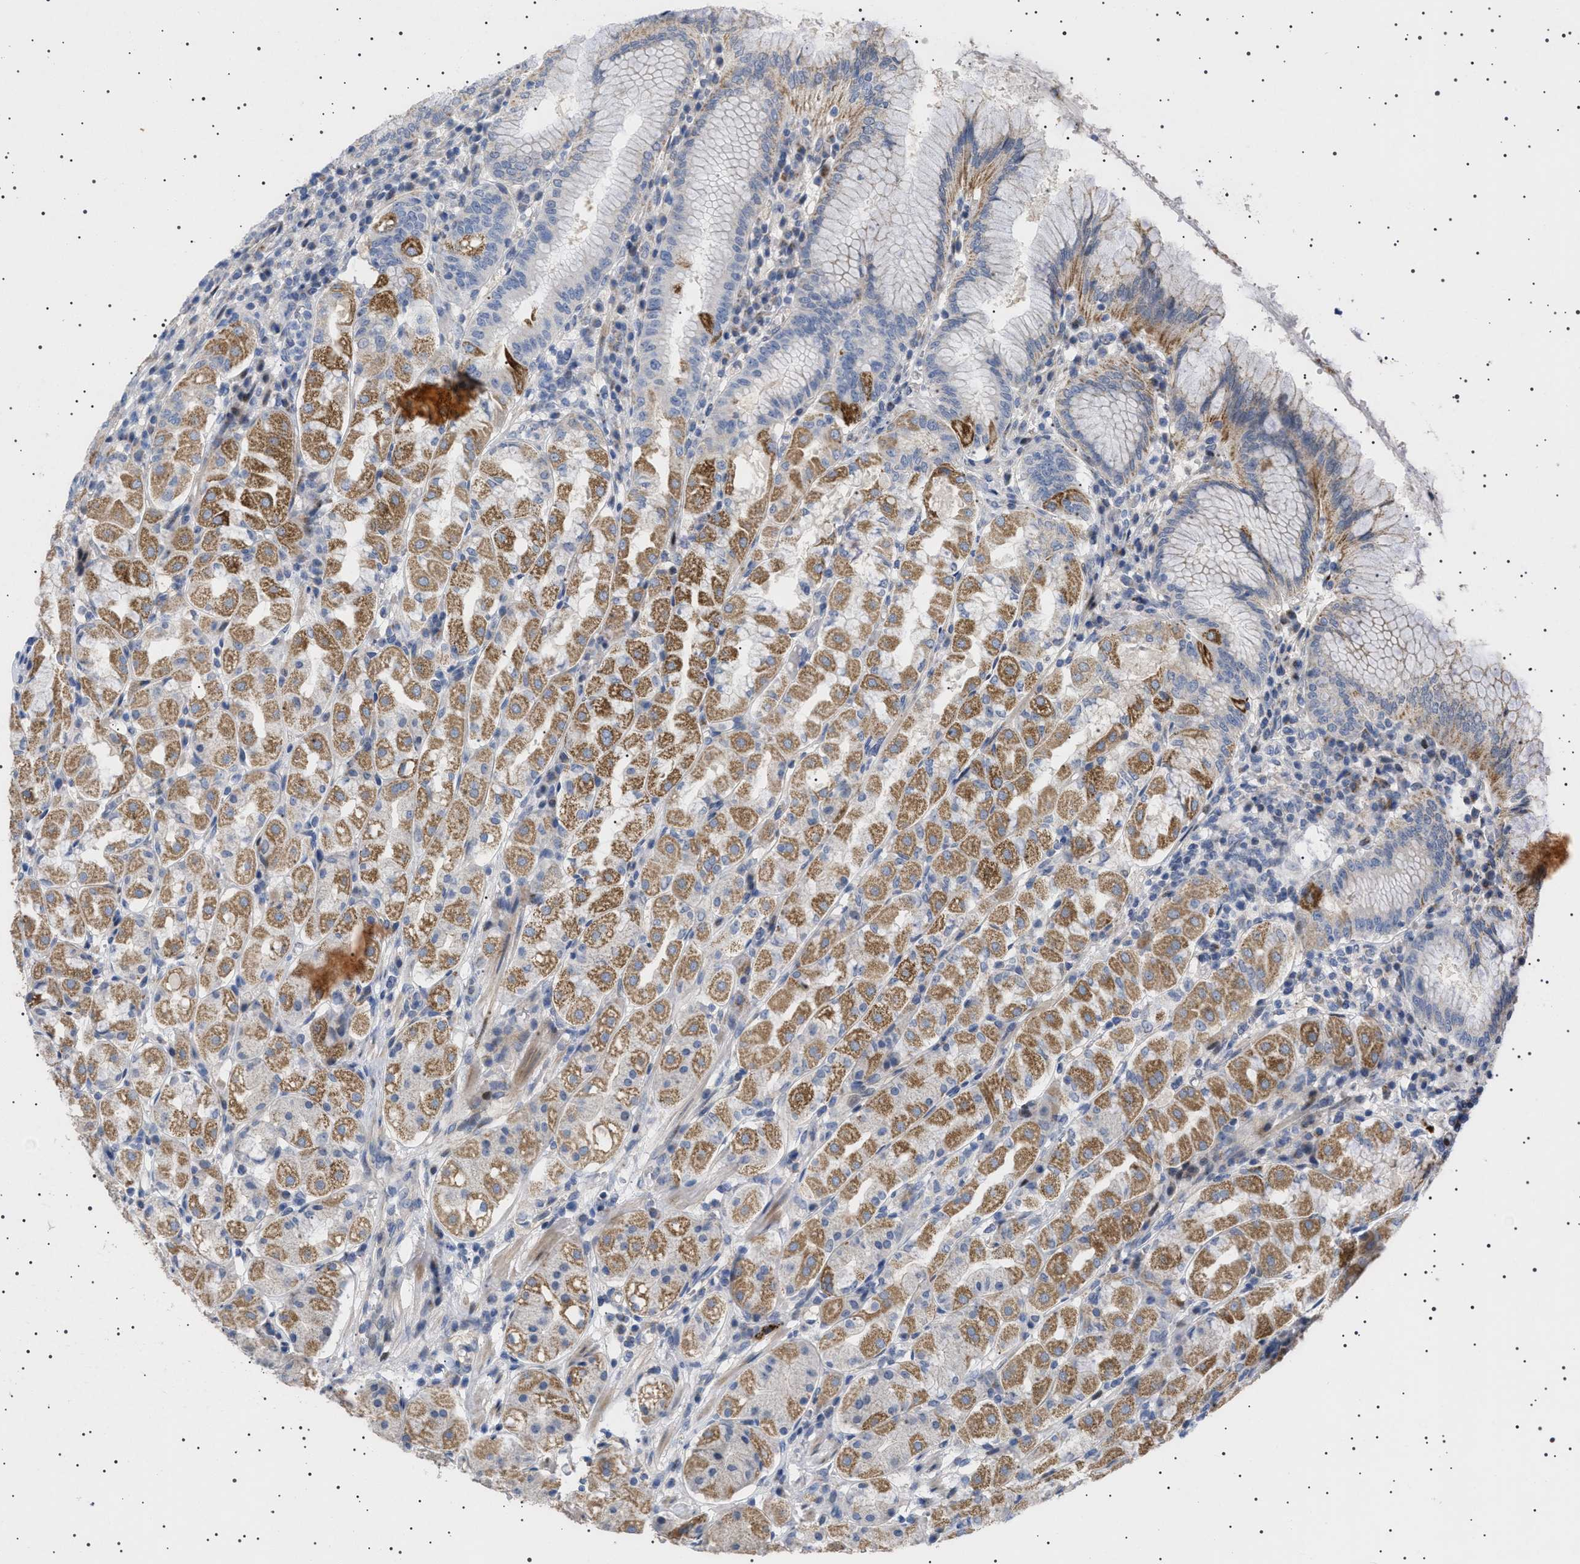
{"staining": {"intensity": "moderate", "quantity": "25%-75%", "location": "cytoplasmic/membranous"}, "tissue": "stomach", "cell_type": "Glandular cells", "image_type": "normal", "snomed": [{"axis": "morphology", "description": "Normal tissue, NOS"}, {"axis": "topography", "description": "Stomach"}, {"axis": "topography", "description": "Stomach, lower"}], "caption": "Brown immunohistochemical staining in unremarkable human stomach displays moderate cytoplasmic/membranous expression in about 25%-75% of glandular cells.", "gene": "HTR1A", "patient": {"sex": "female", "age": 56}}